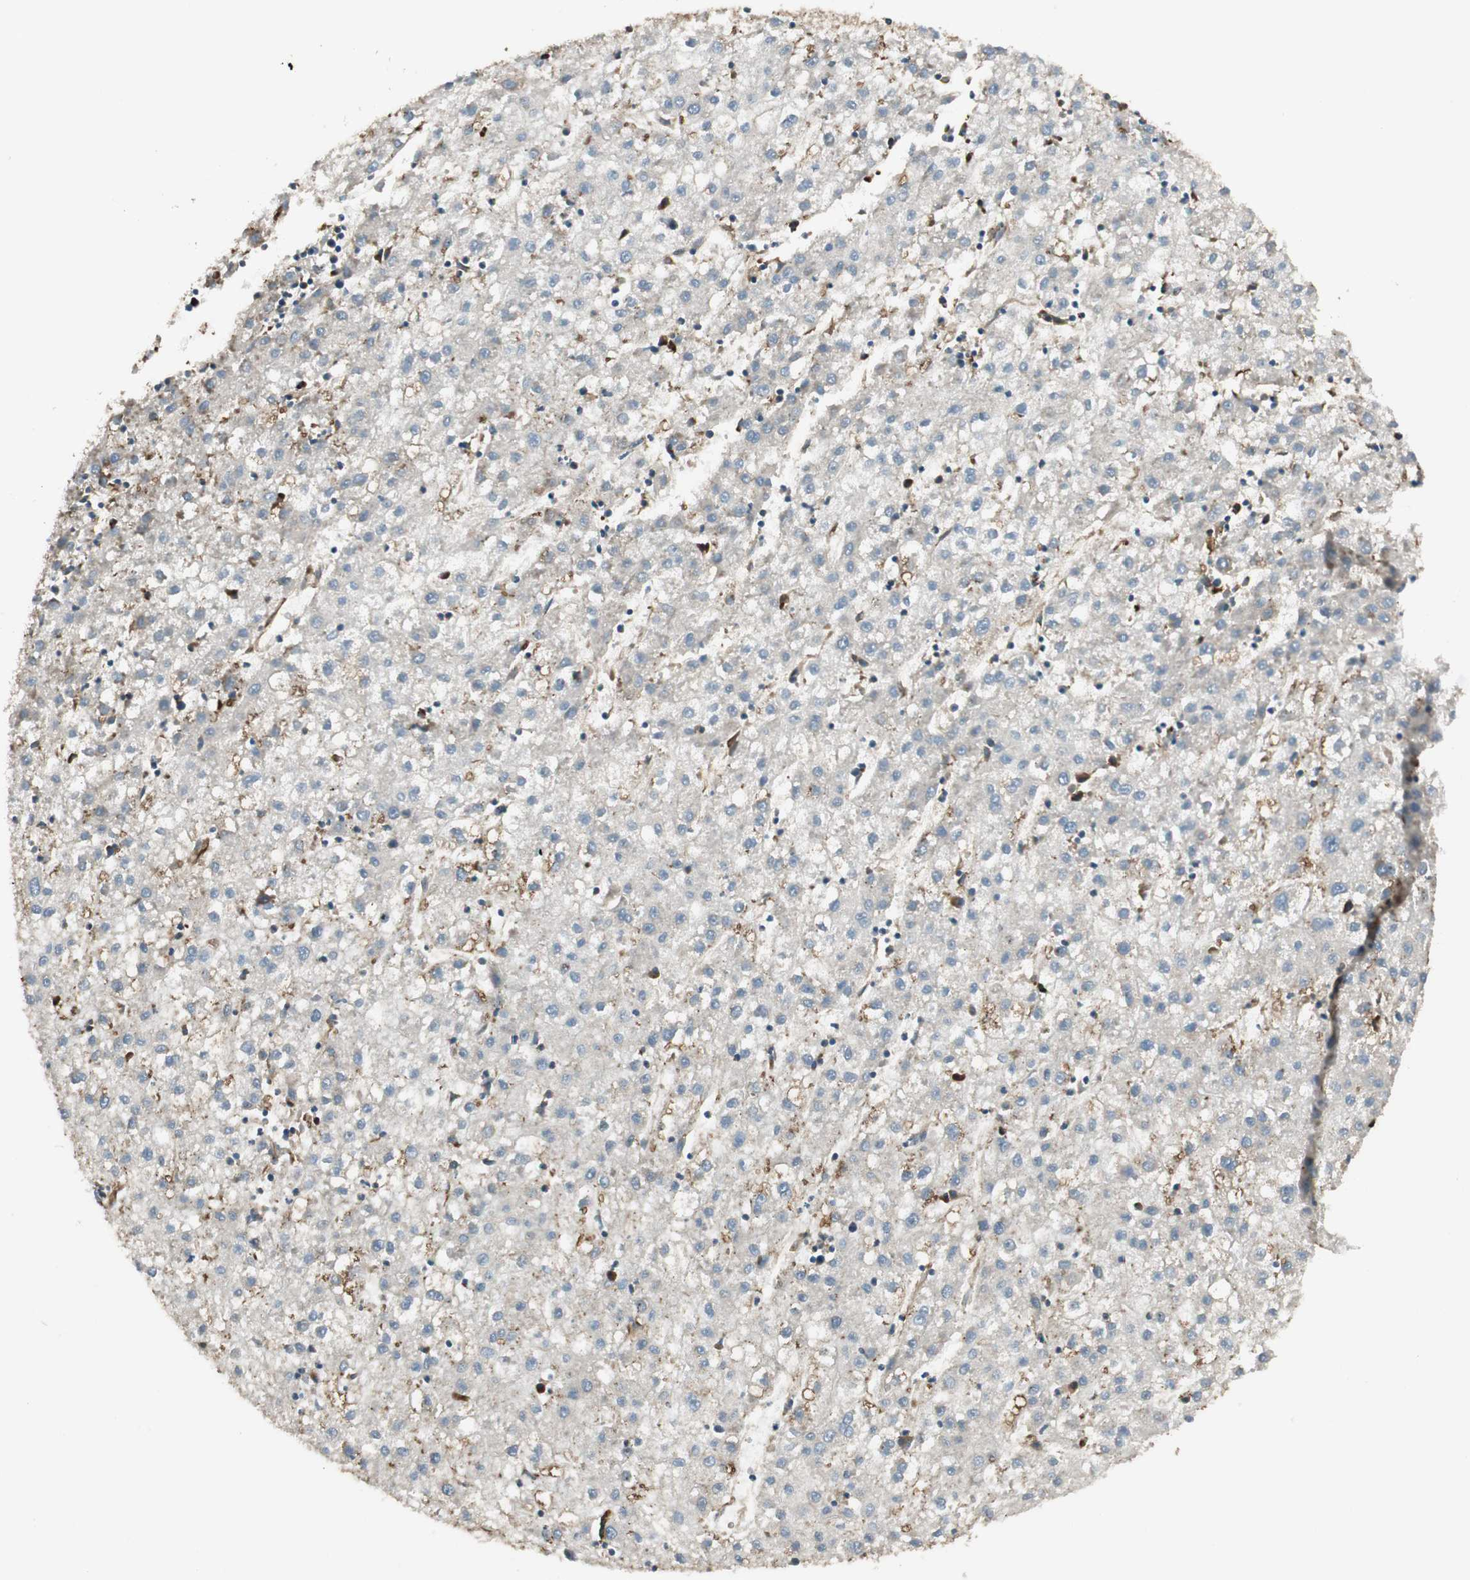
{"staining": {"intensity": "negative", "quantity": "none", "location": "none"}, "tissue": "liver cancer", "cell_type": "Tumor cells", "image_type": "cancer", "snomed": [{"axis": "morphology", "description": "Carcinoma, Hepatocellular, NOS"}, {"axis": "topography", "description": "Liver"}], "caption": "A histopathology image of hepatocellular carcinoma (liver) stained for a protein demonstrates no brown staining in tumor cells. The staining was performed using DAB to visualize the protein expression in brown, while the nuclei were stained in blue with hematoxylin (Magnification: 20x).", "gene": "PRKG1", "patient": {"sex": "male", "age": 72}}